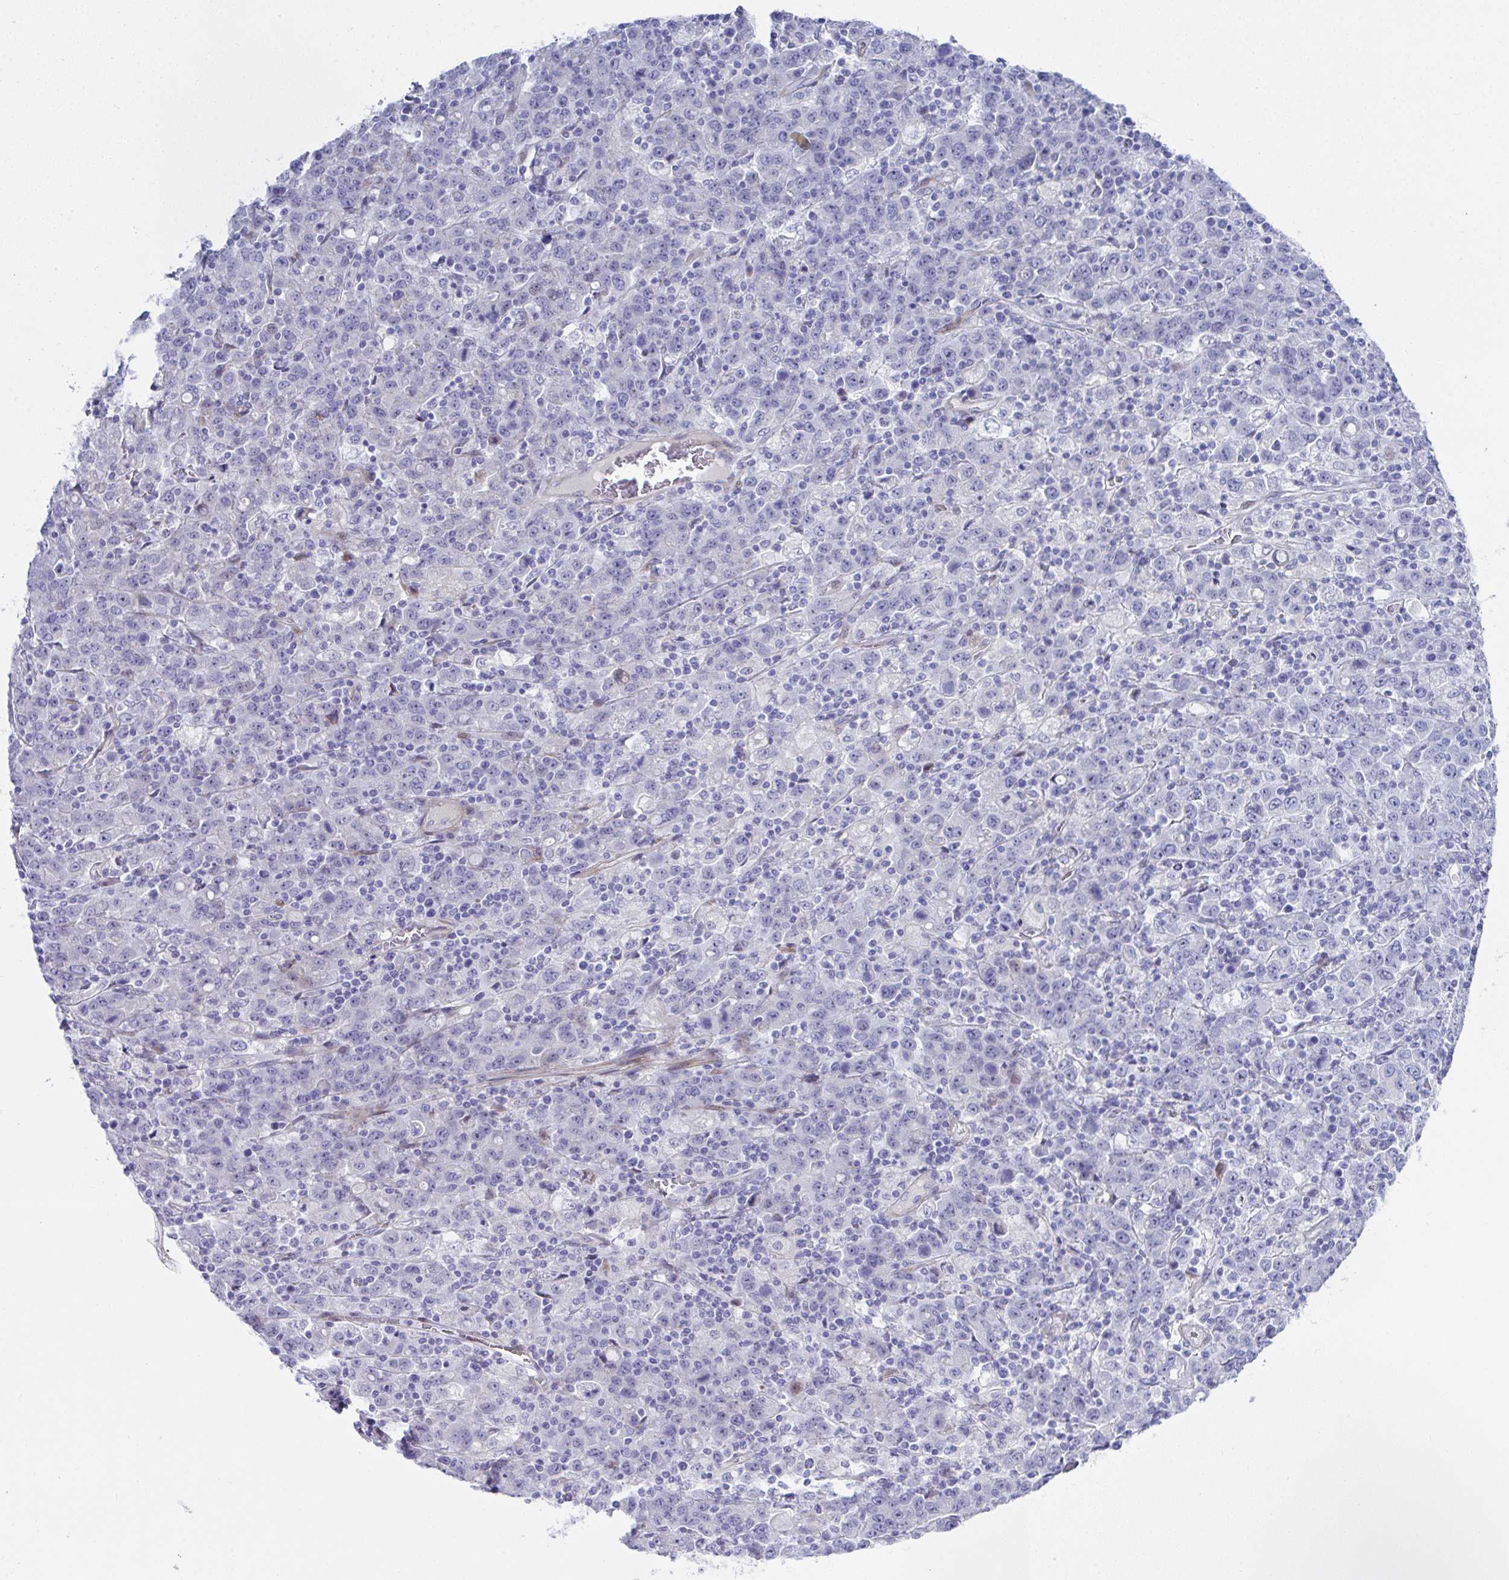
{"staining": {"intensity": "negative", "quantity": "none", "location": "none"}, "tissue": "stomach cancer", "cell_type": "Tumor cells", "image_type": "cancer", "snomed": [{"axis": "morphology", "description": "Adenocarcinoma, NOS"}, {"axis": "topography", "description": "Stomach, upper"}], "caption": "Stomach adenocarcinoma was stained to show a protein in brown. There is no significant staining in tumor cells.", "gene": "ZNF713", "patient": {"sex": "male", "age": 69}}